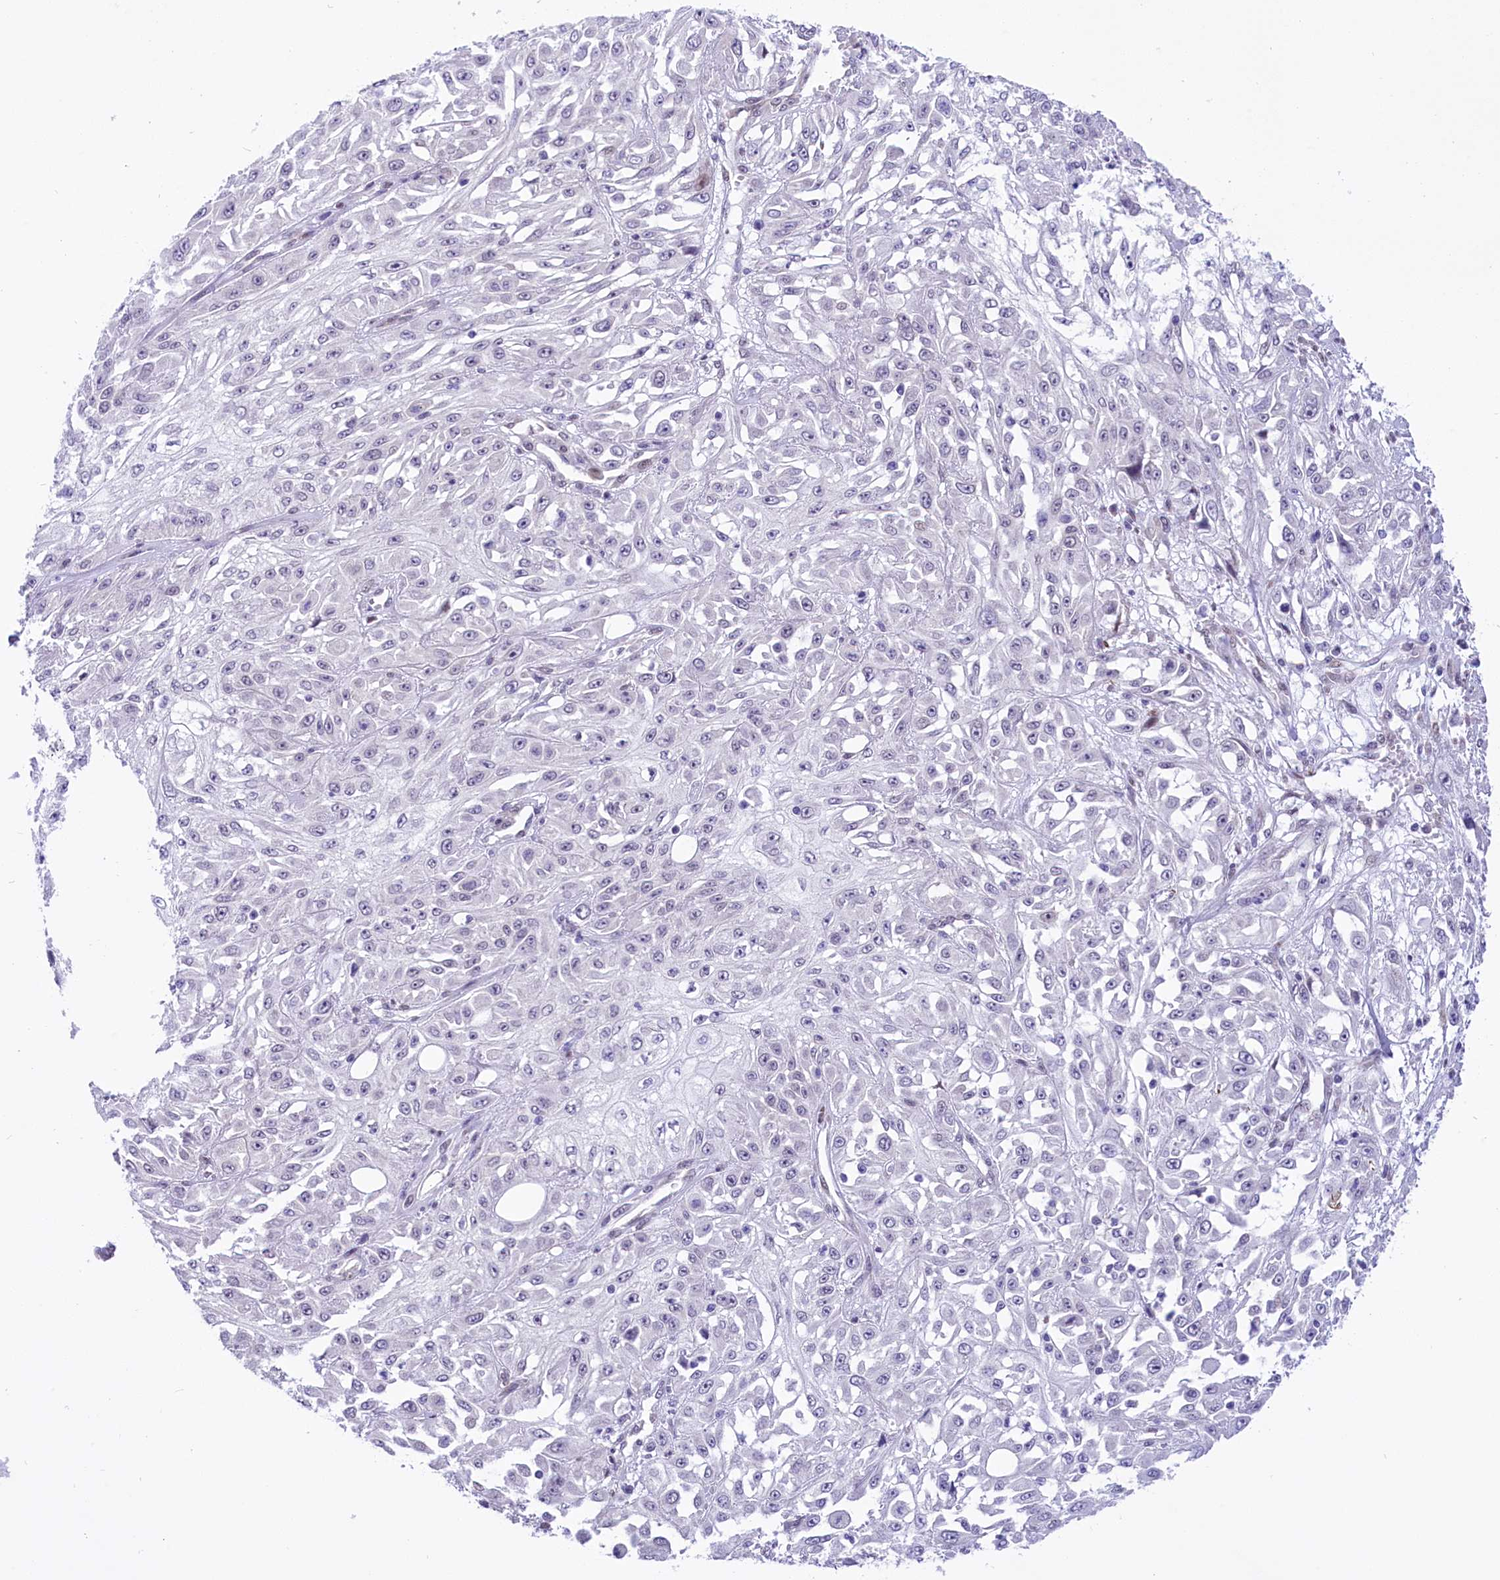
{"staining": {"intensity": "negative", "quantity": "none", "location": "none"}, "tissue": "skin cancer", "cell_type": "Tumor cells", "image_type": "cancer", "snomed": [{"axis": "morphology", "description": "Squamous cell carcinoma, NOS"}, {"axis": "morphology", "description": "Squamous cell carcinoma, metastatic, NOS"}, {"axis": "topography", "description": "Skin"}, {"axis": "topography", "description": "Lymph node"}], "caption": "Immunohistochemistry (IHC) histopathology image of neoplastic tissue: skin cancer stained with DAB displays no significant protein staining in tumor cells.", "gene": "RPS6KB1", "patient": {"sex": "male", "age": 75}}